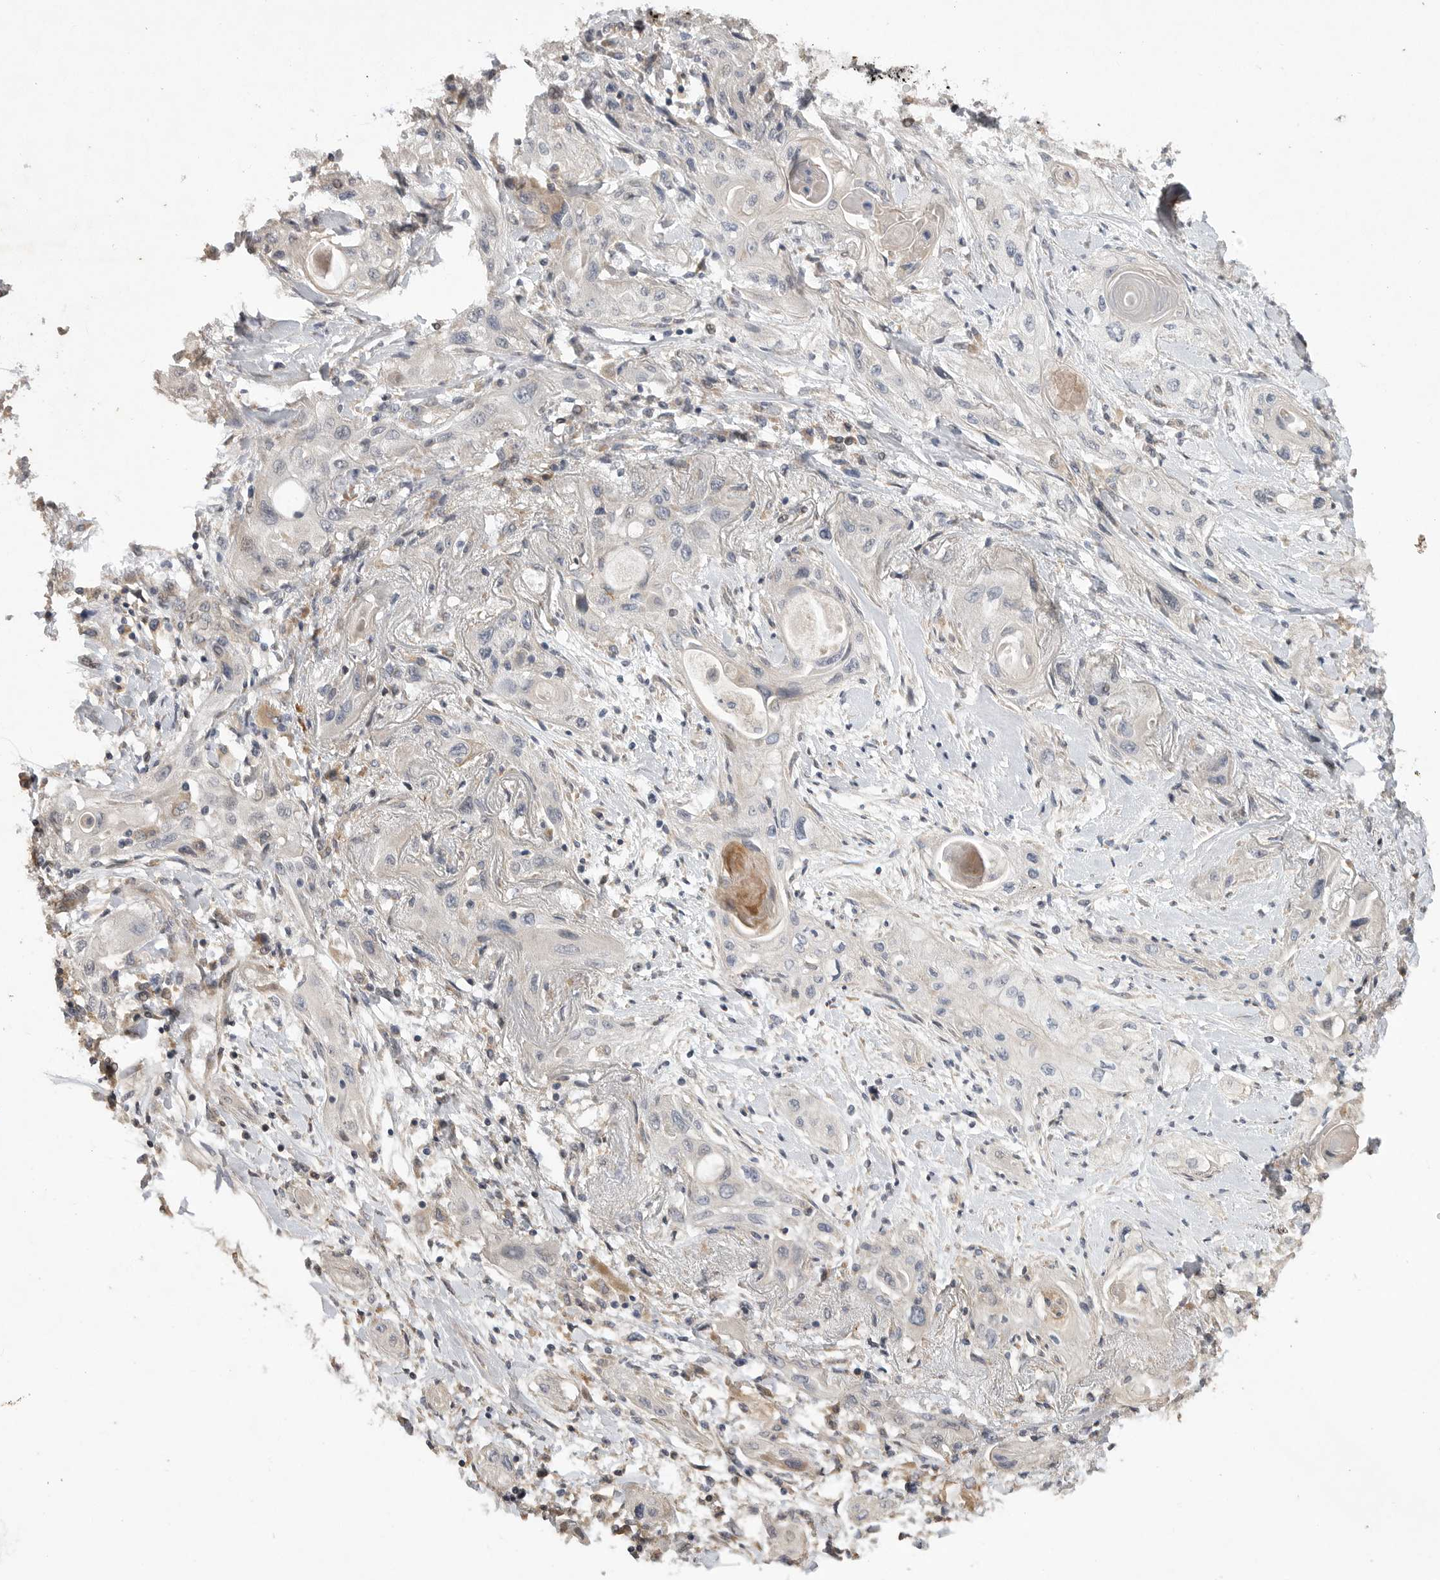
{"staining": {"intensity": "negative", "quantity": "none", "location": "none"}, "tissue": "lung cancer", "cell_type": "Tumor cells", "image_type": "cancer", "snomed": [{"axis": "morphology", "description": "Squamous cell carcinoma, NOS"}, {"axis": "topography", "description": "Lung"}], "caption": "Tumor cells are negative for protein expression in human lung squamous cell carcinoma.", "gene": "EDEM3", "patient": {"sex": "female", "age": 47}}